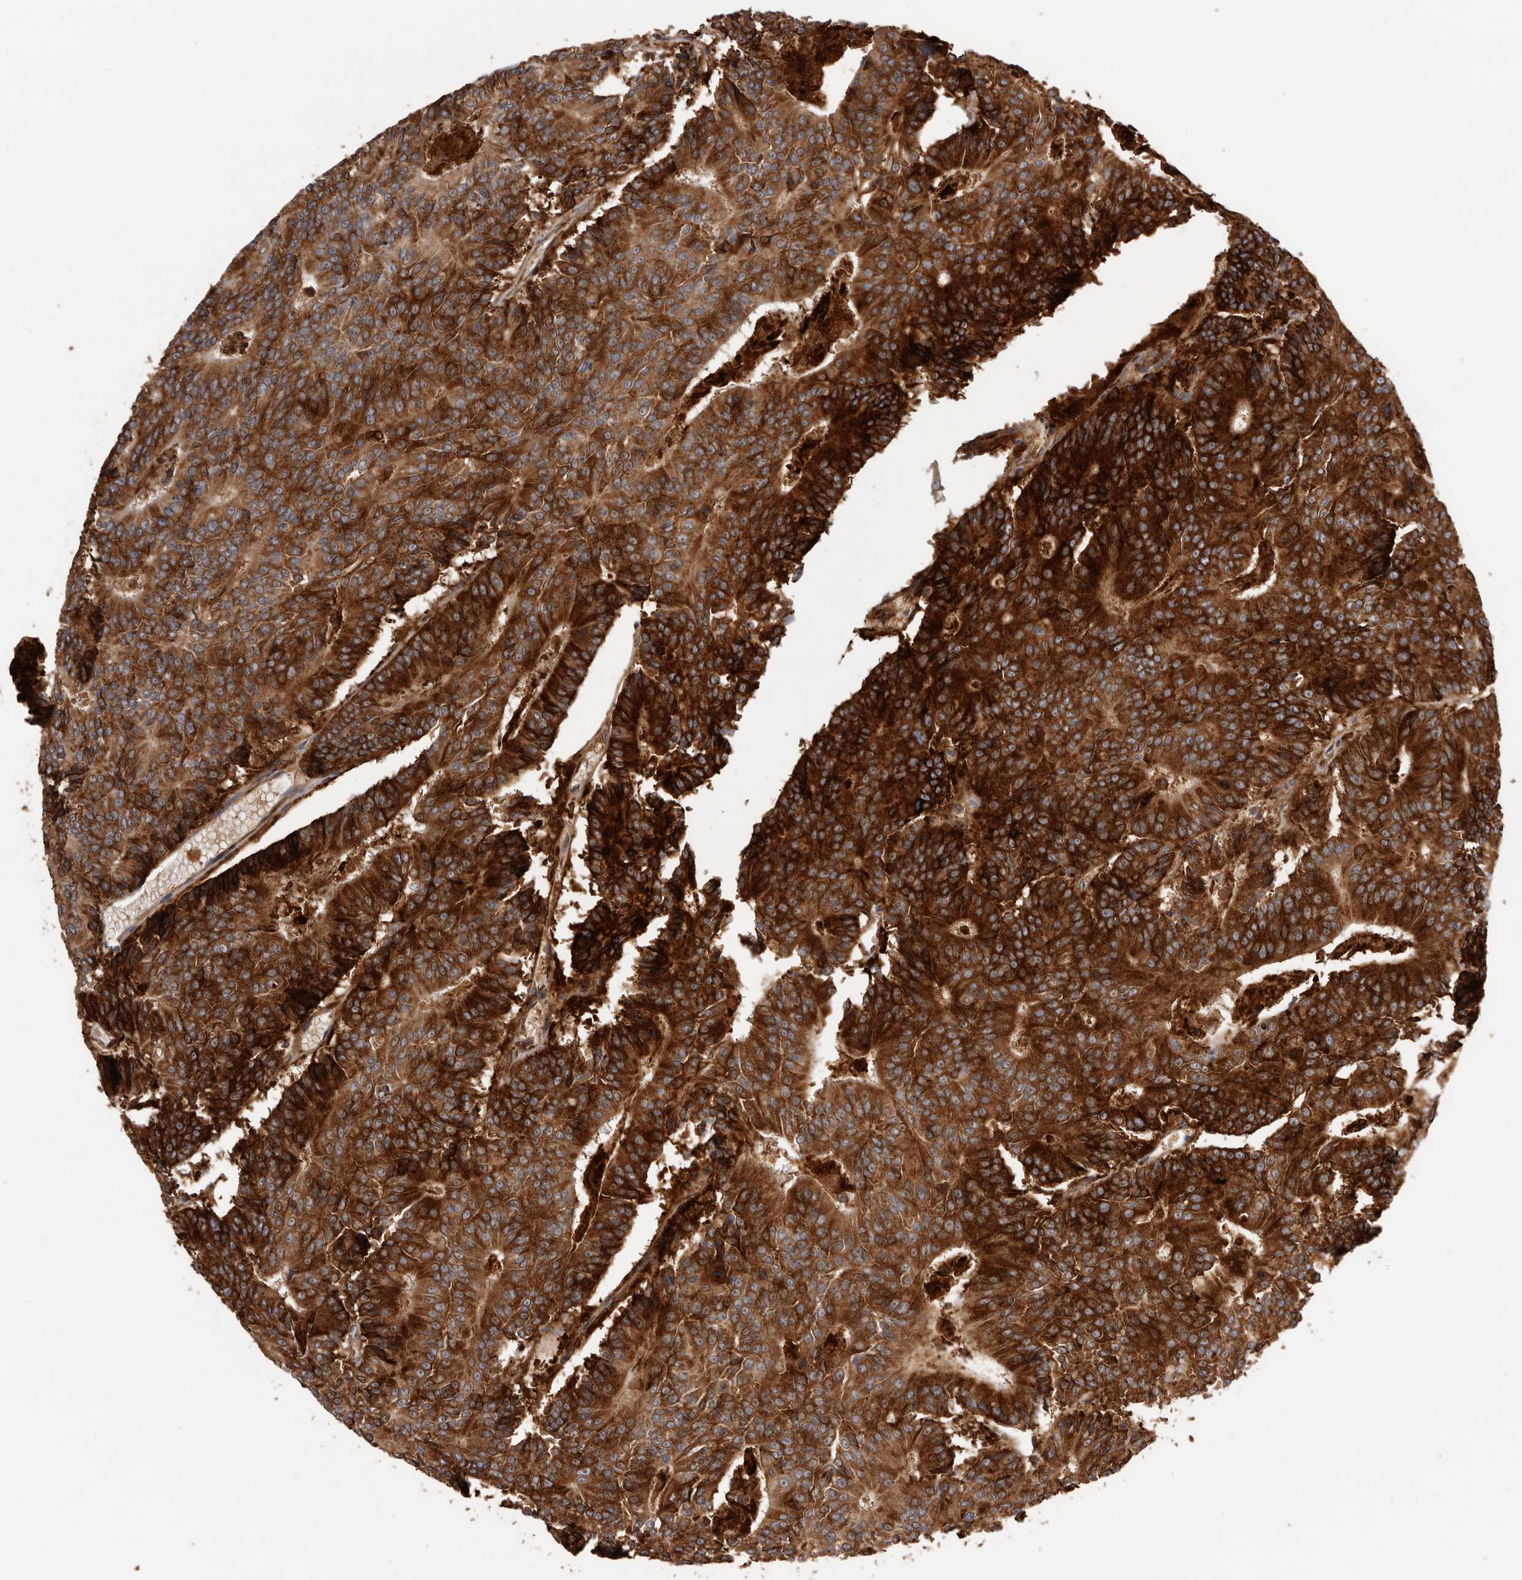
{"staining": {"intensity": "strong", "quantity": ">75%", "location": "cytoplasmic/membranous"}, "tissue": "colorectal cancer", "cell_type": "Tumor cells", "image_type": "cancer", "snomed": [{"axis": "morphology", "description": "Adenocarcinoma, NOS"}, {"axis": "topography", "description": "Colon"}], "caption": "There is high levels of strong cytoplasmic/membranous staining in tumor cells of colorectal cancer, as demonstrated by immunohistochemical staining (brown color).", "gene": "TFRC", "patient": {"sex": "male", "age": 83}}